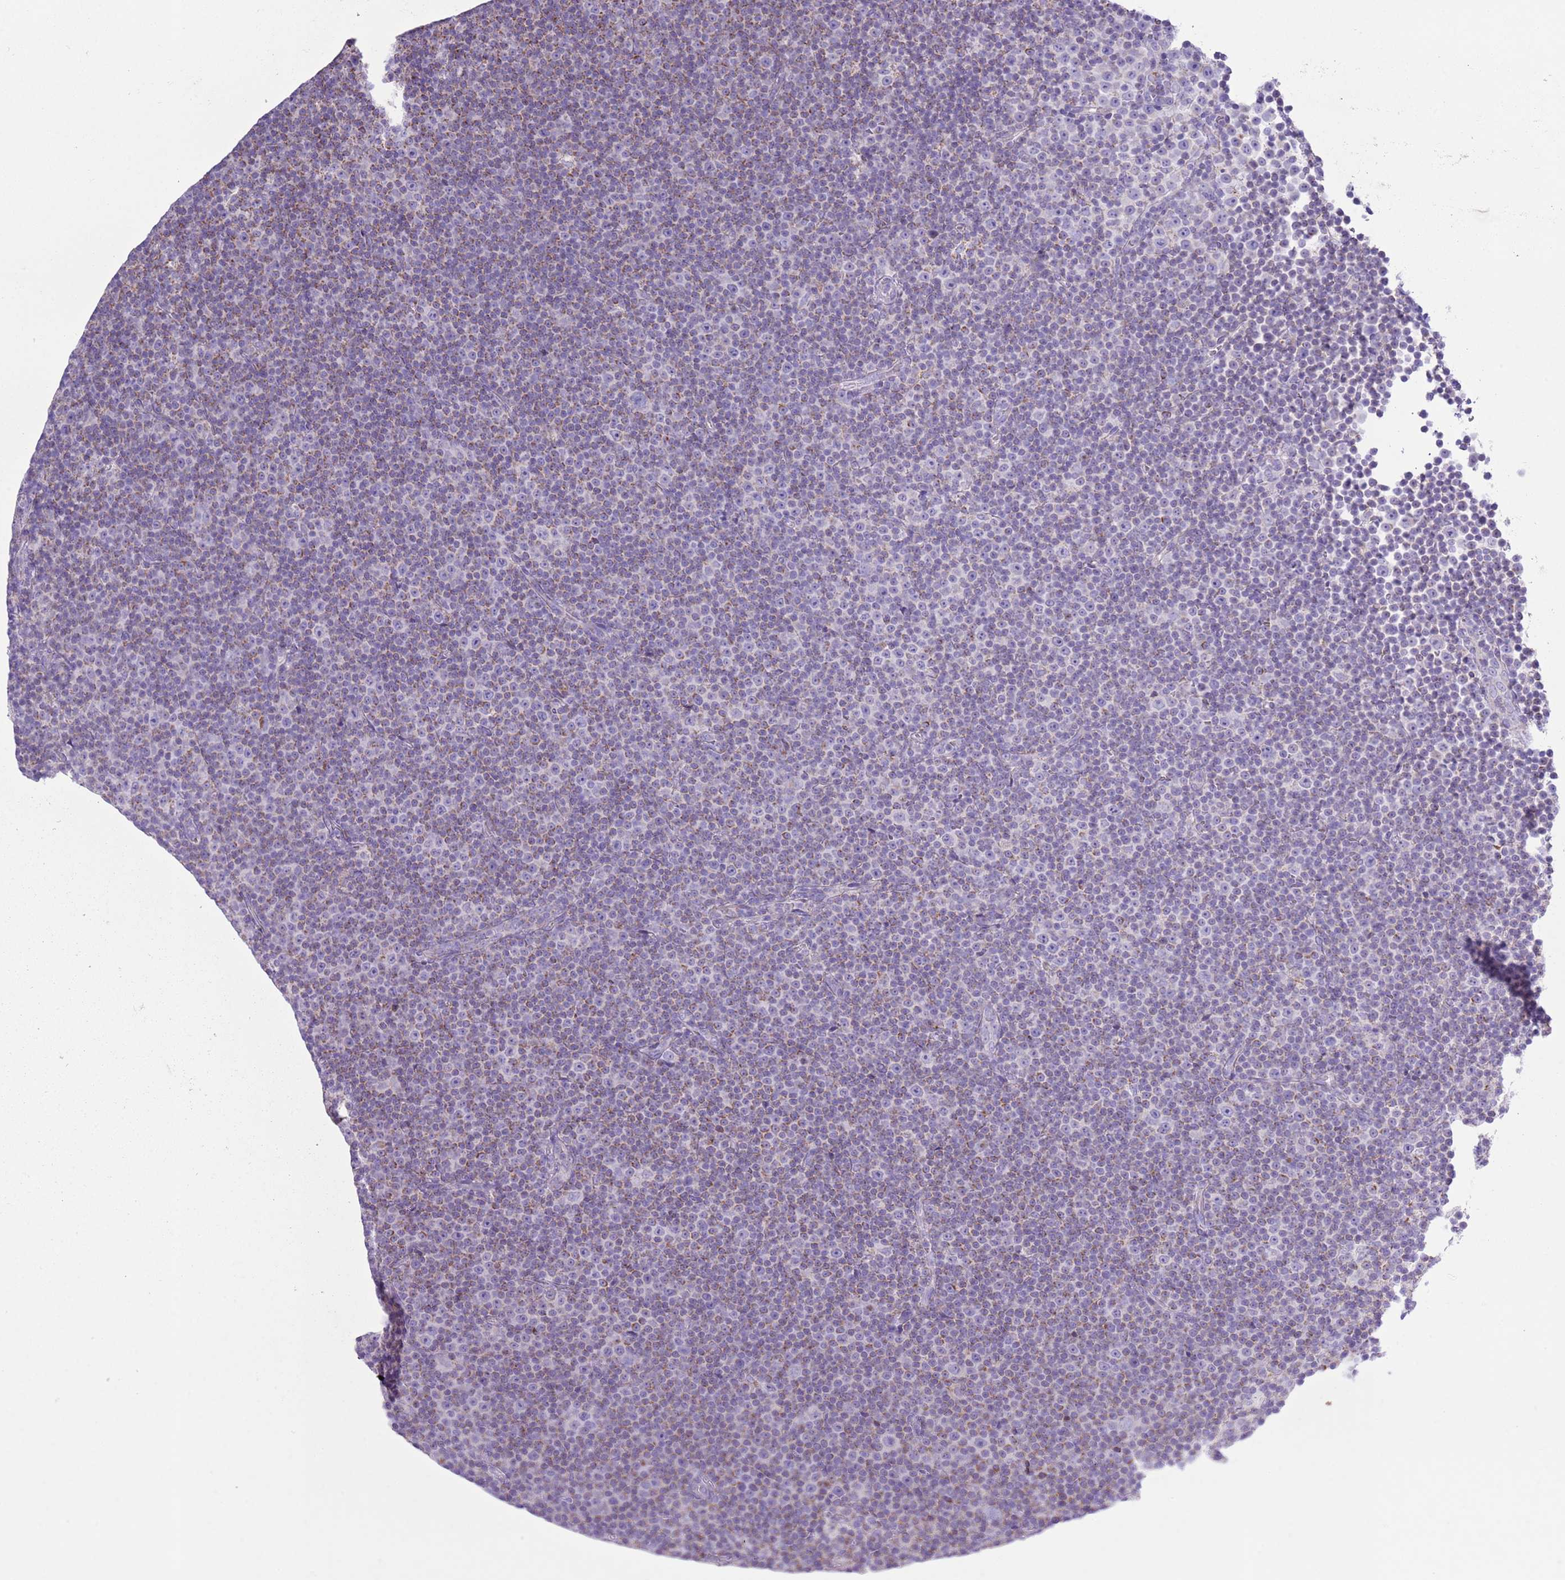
{"staining": {"intensity": "weak", "quantity": "<25%", "location": "cytoplasmic/membranous"}, "tissue": "lymphoma", "cell_type": "Tumor cells", "image_type": "cancer", "snomed": [{"axis": "morphology", "description": "Malignant lymphoma, non-Hodgkin's type, Low grade"}, {"axis": "topography", "description": "Lymph node"}], "caption": "An image of malignant lymphoma, non-Hodgkin's type (low-grade) stained for a protein exhibits no brown staining in tumor cells. (DAB (3,3'-diaminobenzidine) IHC, high magnification).", "gene": "ATP6V1B1", "patient": {"sex": "female", "age": 67}}